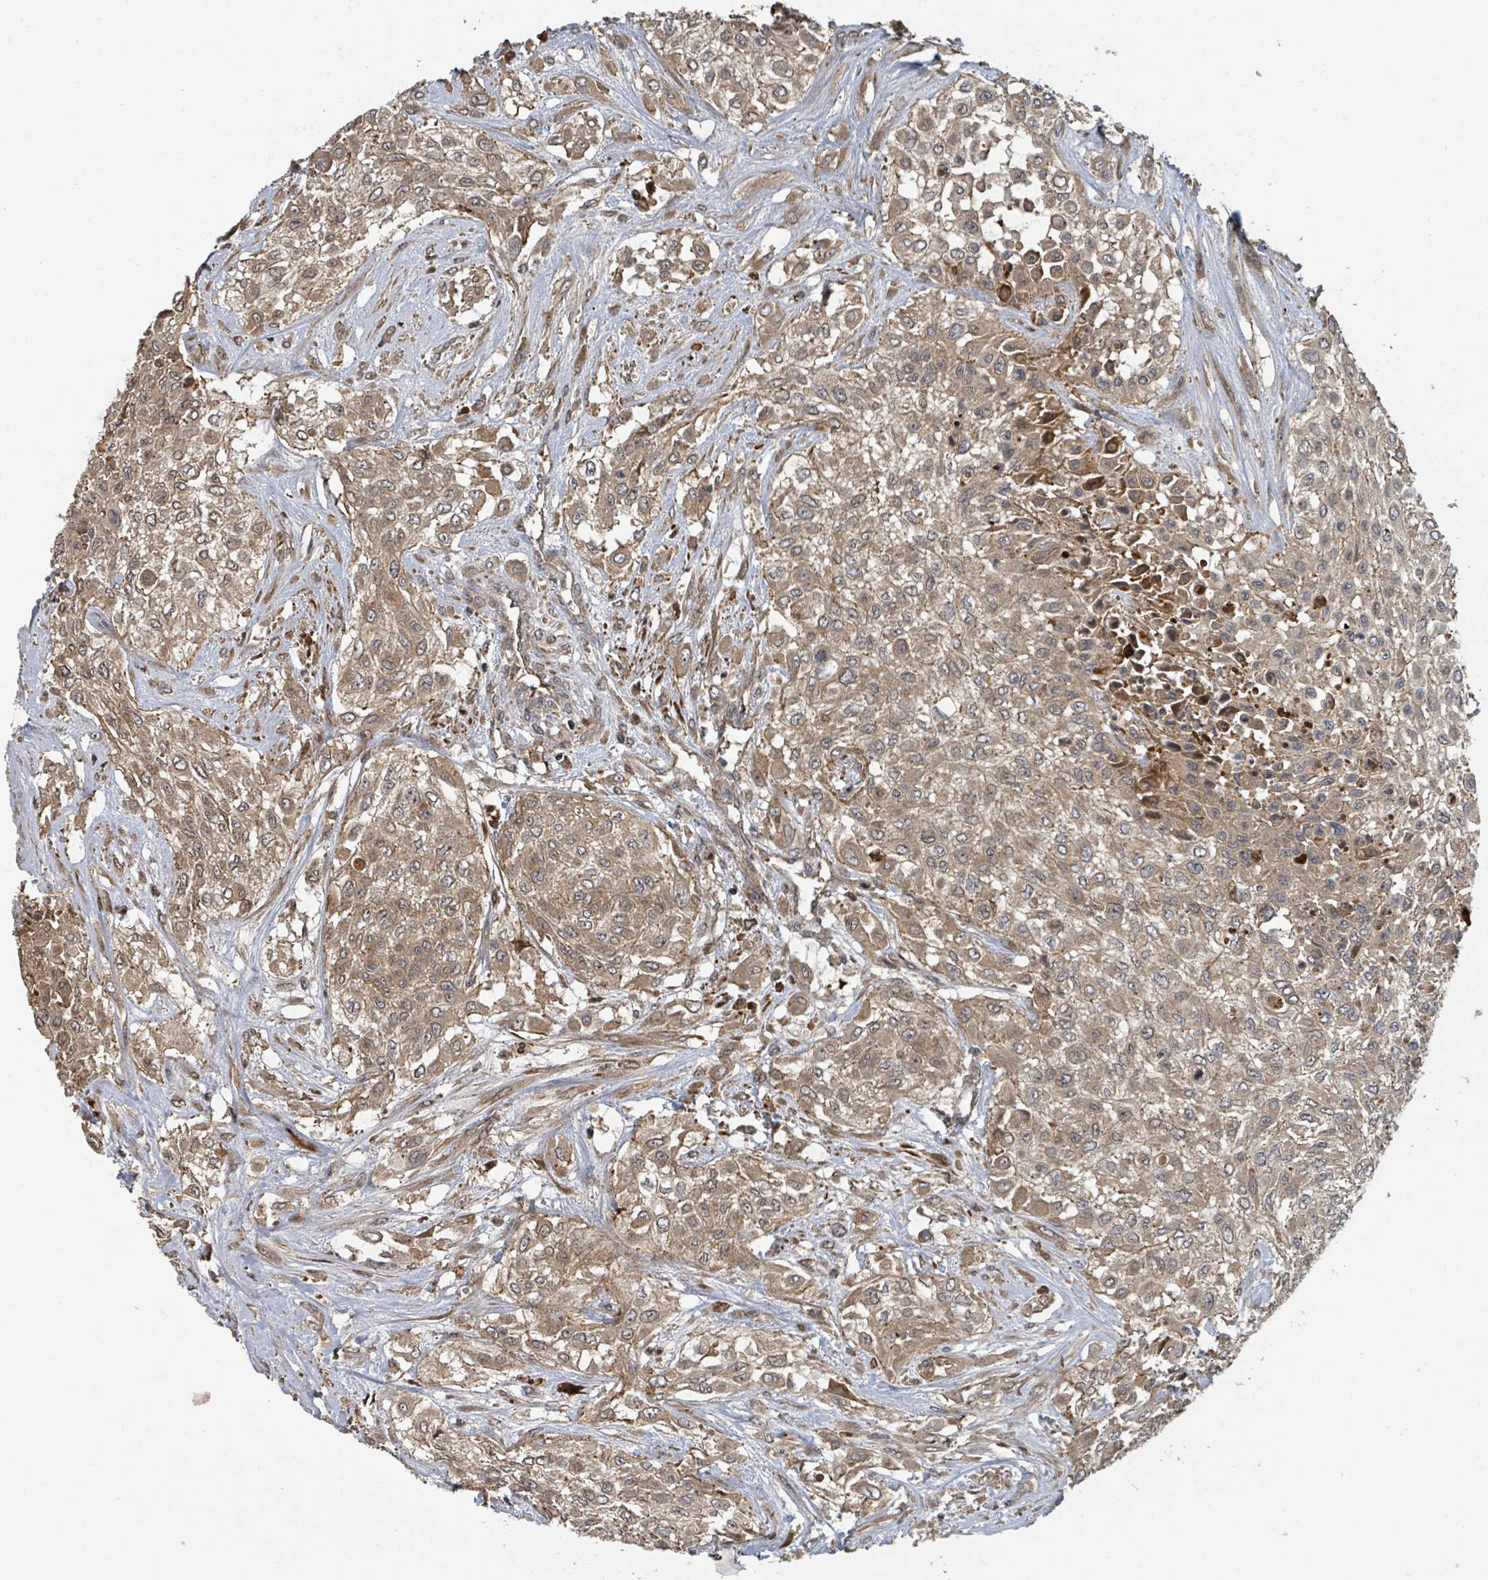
{"staining": {"intensity": "weak", "quantity": ">75%", "location": "cytoplasmic/membranous"}, "tissue": "urothelial cancer", "cell_type": "Tumor cells", "image_type": "cancer", "snomed": [{"axis": "morphology", "description": "Urothelial carcinoma, High grade"}, {"axis": "topography", "description": "Urinary bladder"}], "caption": "High-grade urothelial carcinoma tissue exhibits weak cytoplasmic/membranous staining in about >75% of tumor cells, visualized by immunohistochemistry.", "gene": "DPM1", "patient": {"sex": "male", "age": 67}}